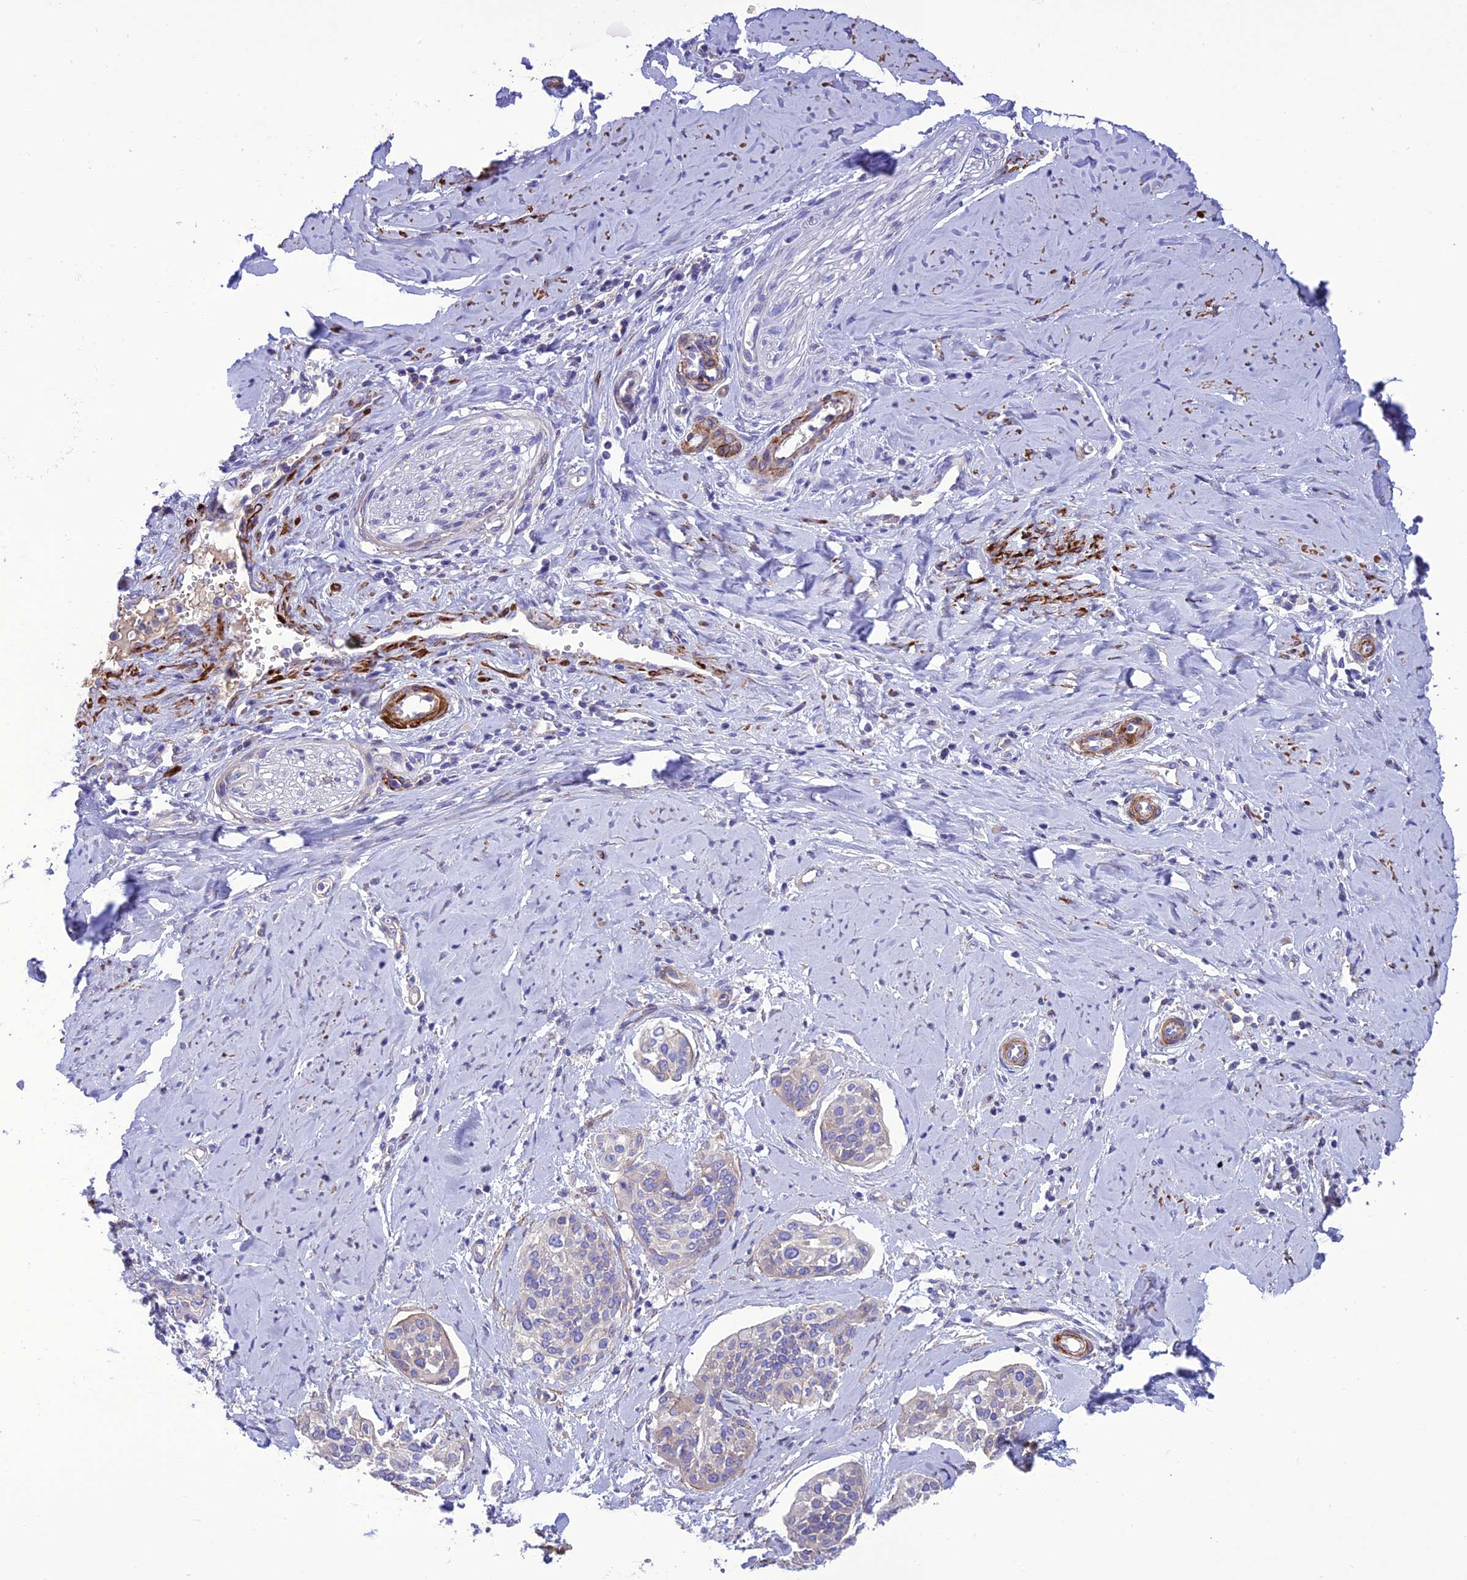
{"staining": {"intensity": "negative", "quantity": "none", "location": "none"}, "tissue": "cervical cancer", "cell_type": "Tumor cells", "image_type": "cancer", "snomed": [{"axis": "morphology", "description": "Squamous cell carcinoma, NOS"}, {"axis": "topography", "description": "Cervix"}], "caption": "A histopathology image of human squamous cell carcinoma (cervical) is negative for staining in tumor cells.", "gene": "FRA10AC1", "patient": {"sex": "female", "age": 44}}